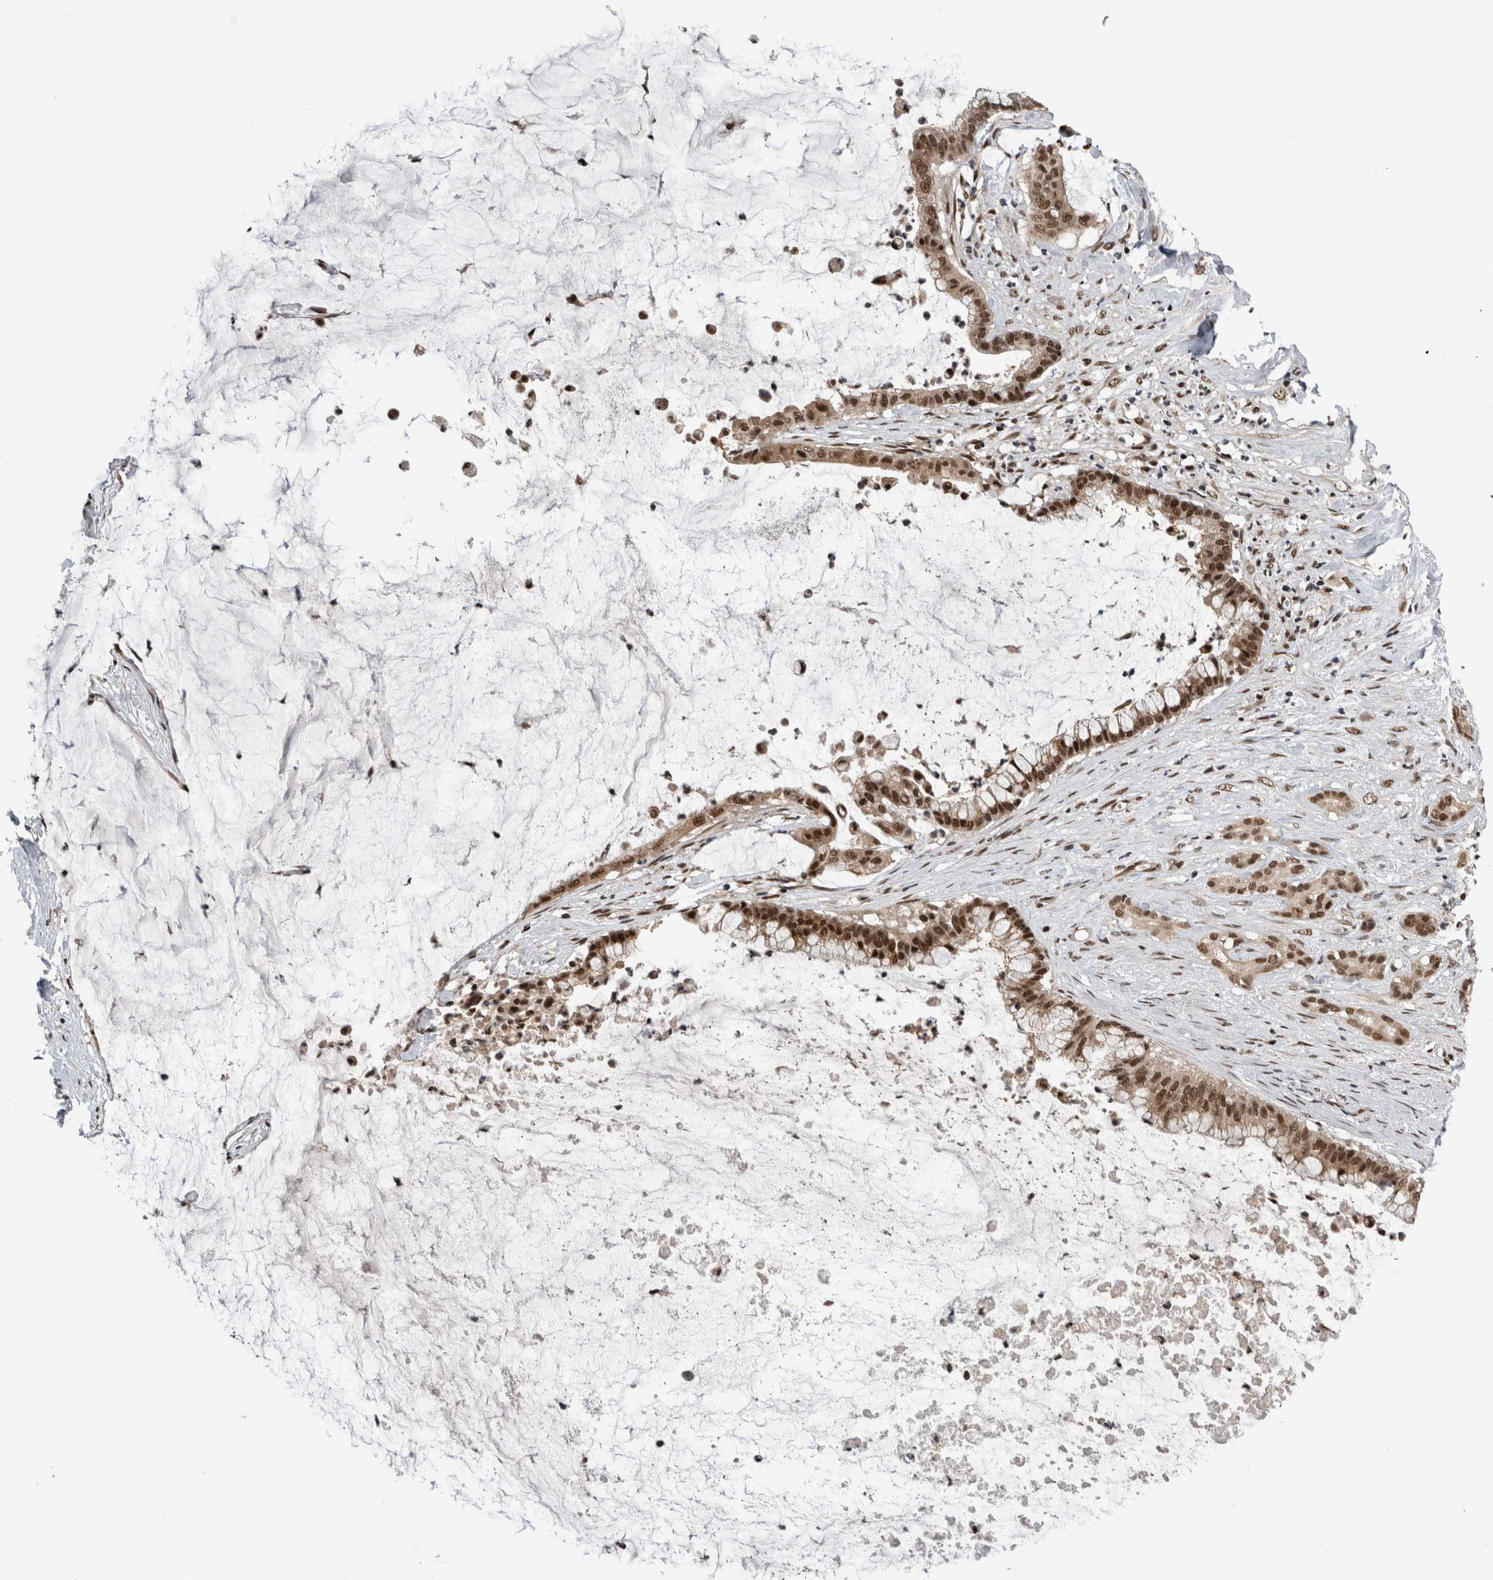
{"staining": {"intensity": "moderate", "quantity": ">75%", "location": "nuclear"}, "tissue": "pancreatic cancer", "cell_type": "Tumor cells", "image_type": "cancer", "snomed": [{"axis": "morphology", "description": "Adenocarcinoma, NOS"}, {"axis": "topography", "description": "Pancreas"}], "caption": "Adenocarcinoma (pancreatic) tissue shows moderate nuclear expression in approximately >75% of tumor cells", "gene": "CPSF2", "patient": {"sex": "male", "age": 41}}